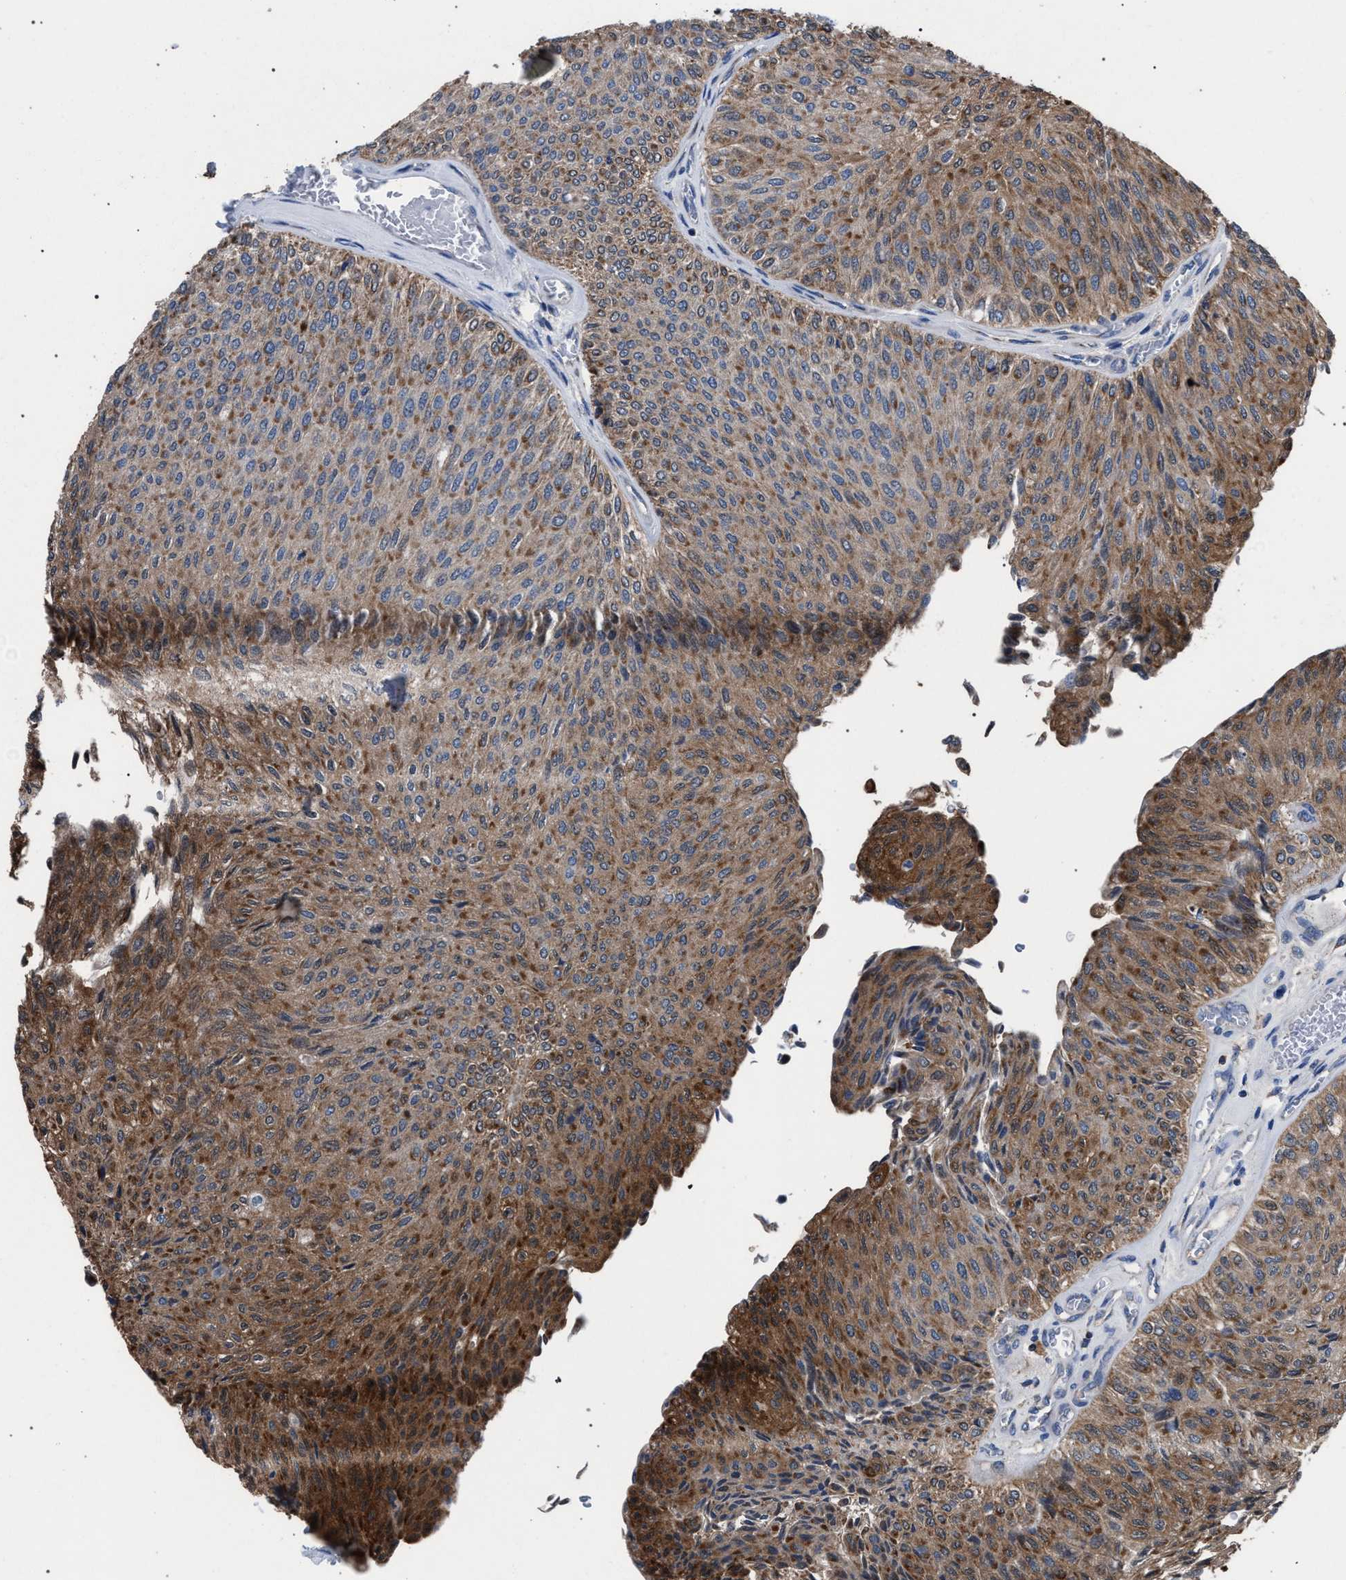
{"staining": {"intensity": "moderate", "quantity": ">75%", "location": "cytoplasmic/membranous"}, "tissue": "urothelial cancer", "cell_type": "Tumor cells", "image_type": "cancer", "snomed": [{"axis": "morphology", "description": "Urothelial carcinoma, Low grade"}, {"axis": "topography", "description": "Urinary bladder"}], "caption": "Human urothelial carcinoma (low-grade) stained for a protein (brown) exhibits moderate cytoplasmic/membranous positive staining in about >75% of tumor cells.", "gene": "CRYZ", "patient": {"sex": "male", "age": 78}}